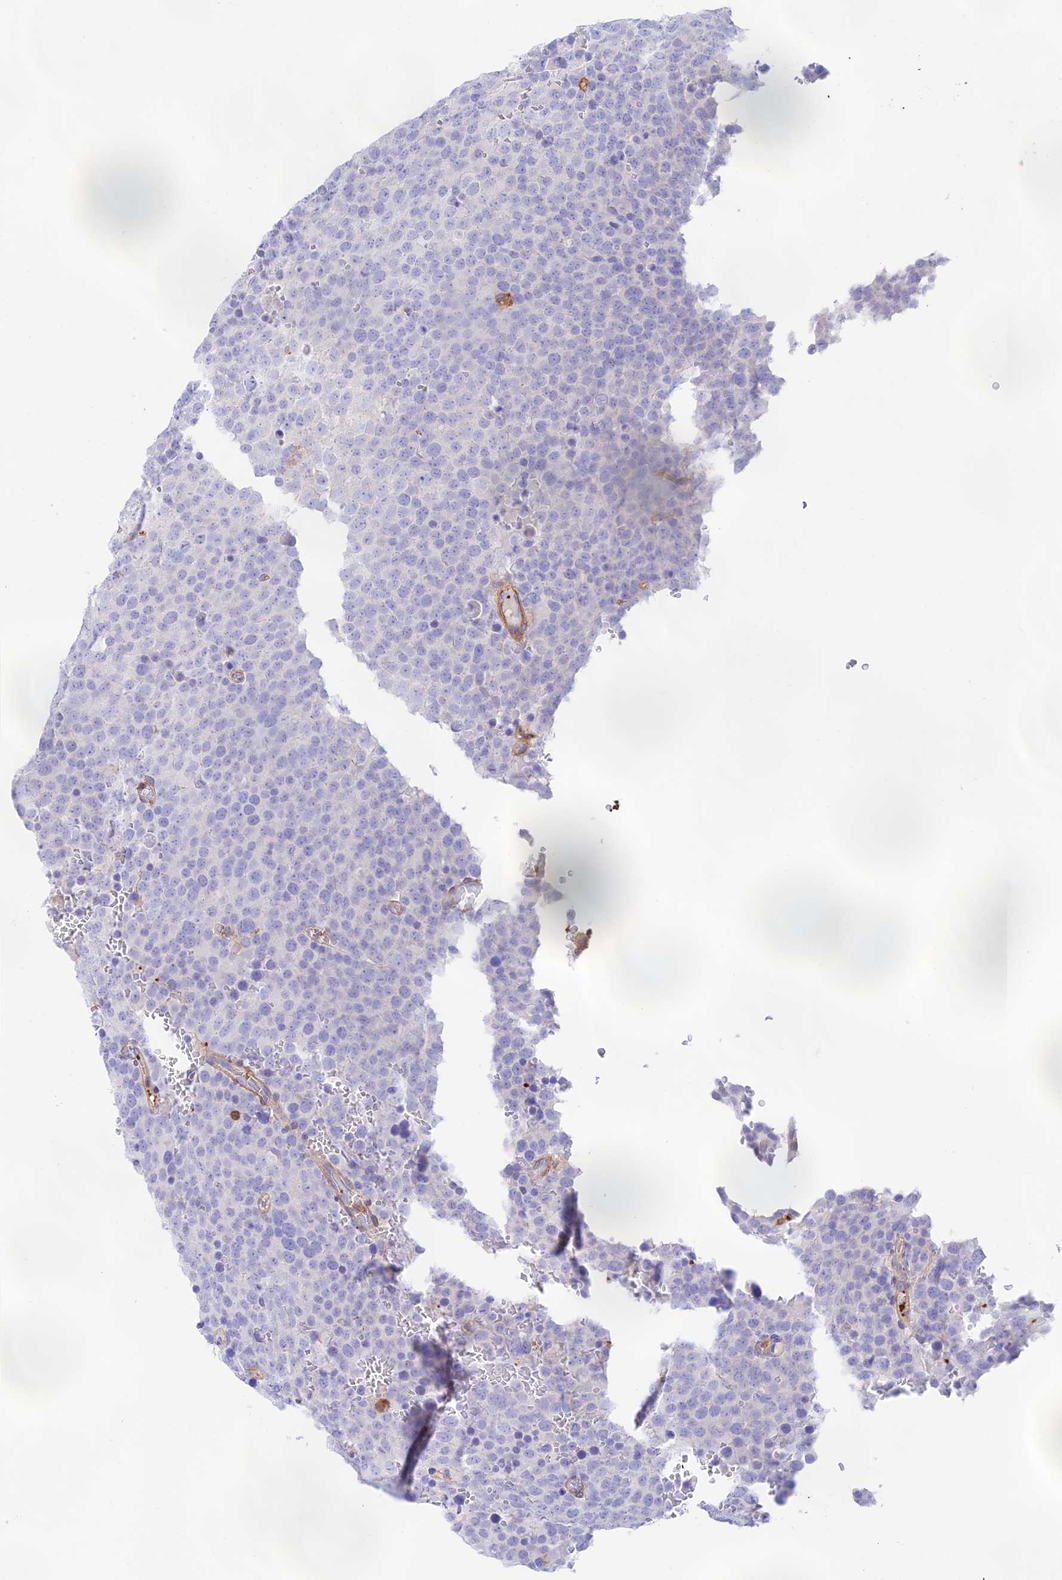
{"staining": {"intensity": "negative", "quantity": "none", "location": "none"}, "tissue": "testis cancer", "cell_type": "Tumor cells", "image_type": "cancer", "snomed": [{"axis": "morphology", "description": "Seminoma, NOS"}, {"axis": "topography", "description": "Testis"}], "caption": "Seminoma (testis) stained for a protein using immunohistochemistry (IHC) exhibits no expression tumor cells.", "gene": "DENND1C", "patient": {"sex": "male", "age": 71}}